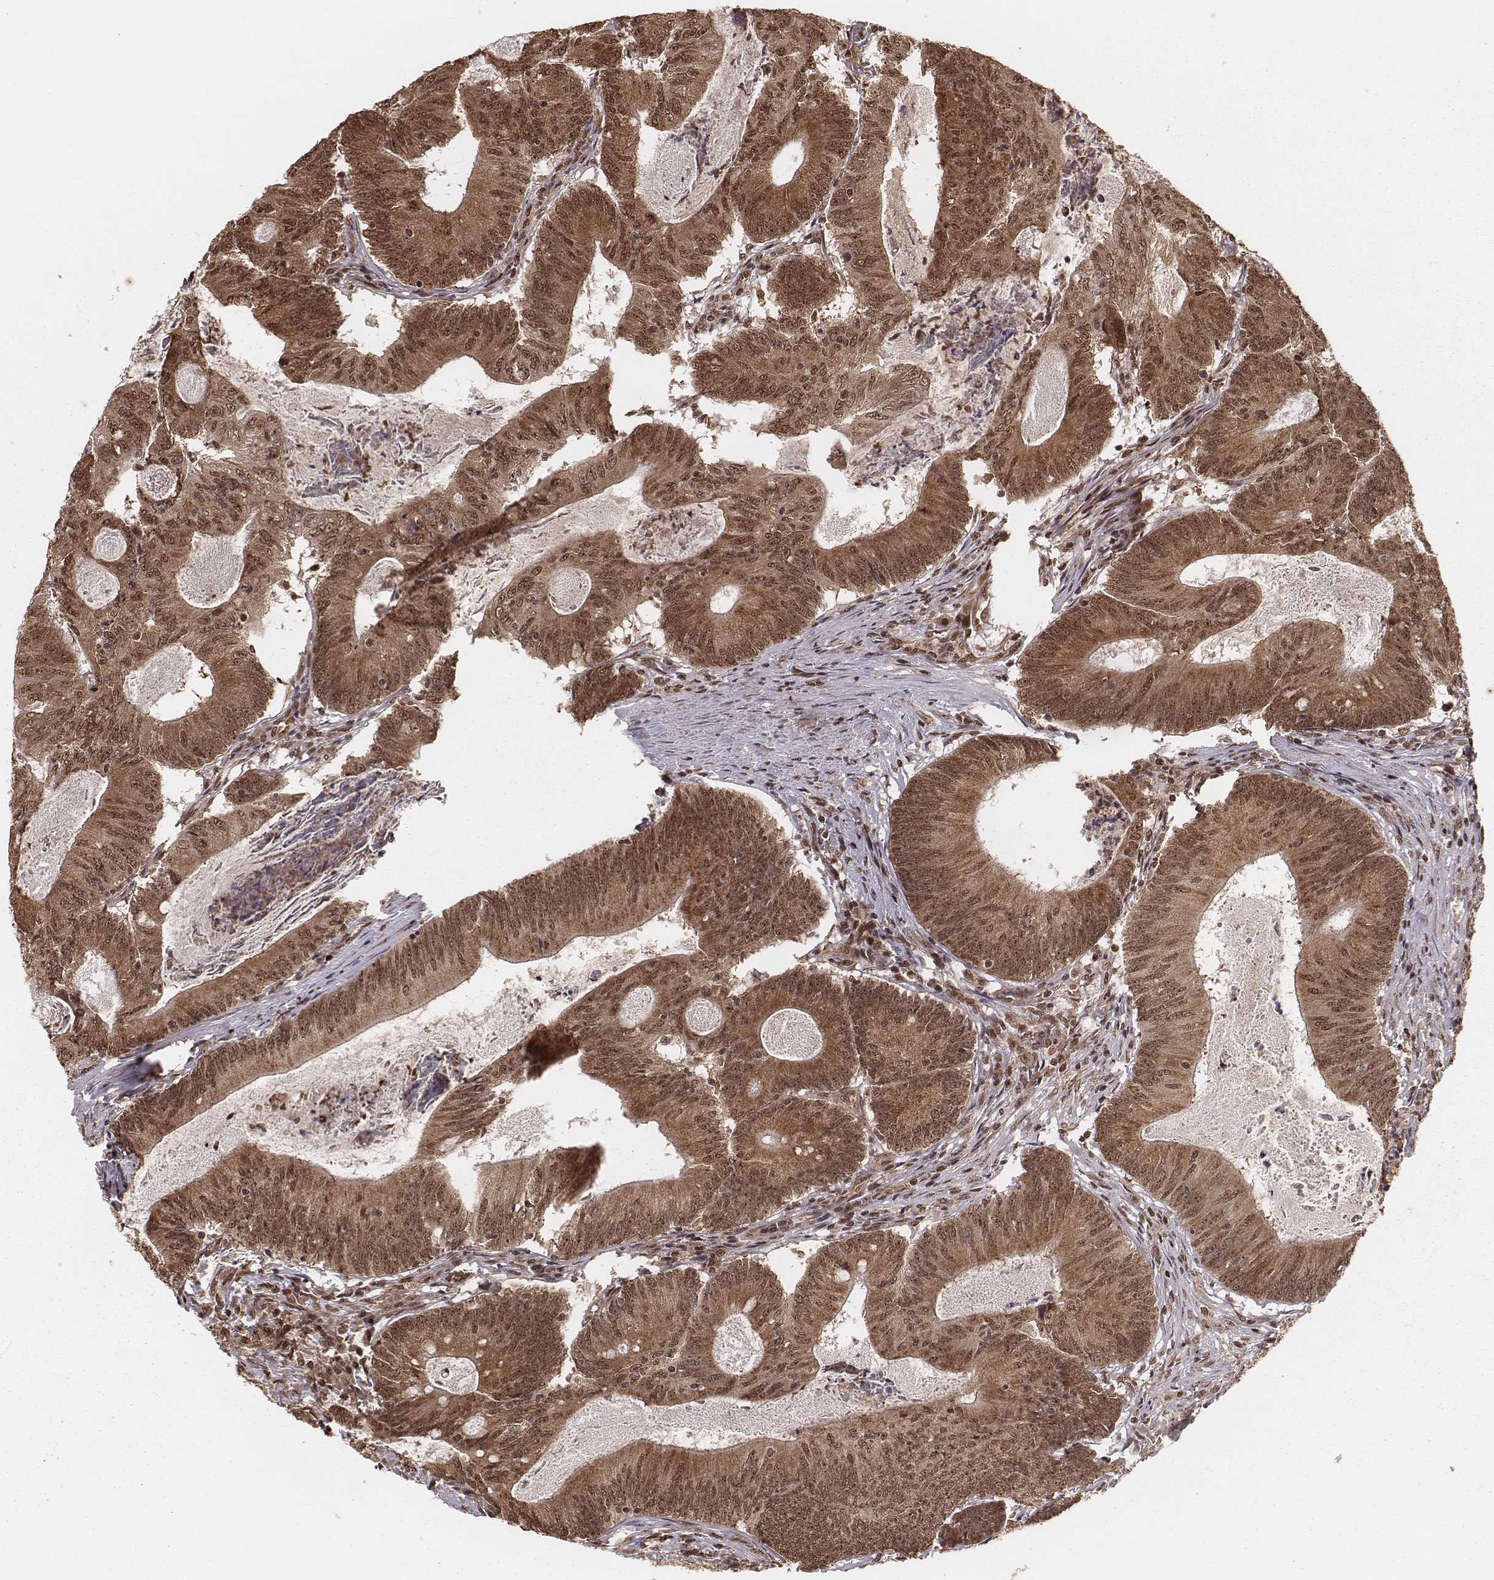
{"staining": {"intensity": "moderate", "quantity": ">75%", "location": "cytoplasmic/membranous,nuclear"}, "tissue": "colorectal cancer", "cell_type": "Tumor cells", "image_type": "cancer", "snomed": [{"axis": "morphology", "description": "Adenocarcinoma, NOS"}, {"axis": "topography", "description": "Colon"}], "caption": "Approximately >75% of tumor cells in adenocarcinoma (colorectal) show moderate cytoplasmic/membranous and nuclear protein staining as visualized by brown immunohistochemical staining.", "gene": "NFX1", "patient": {"sex": "female", "age": 70}}